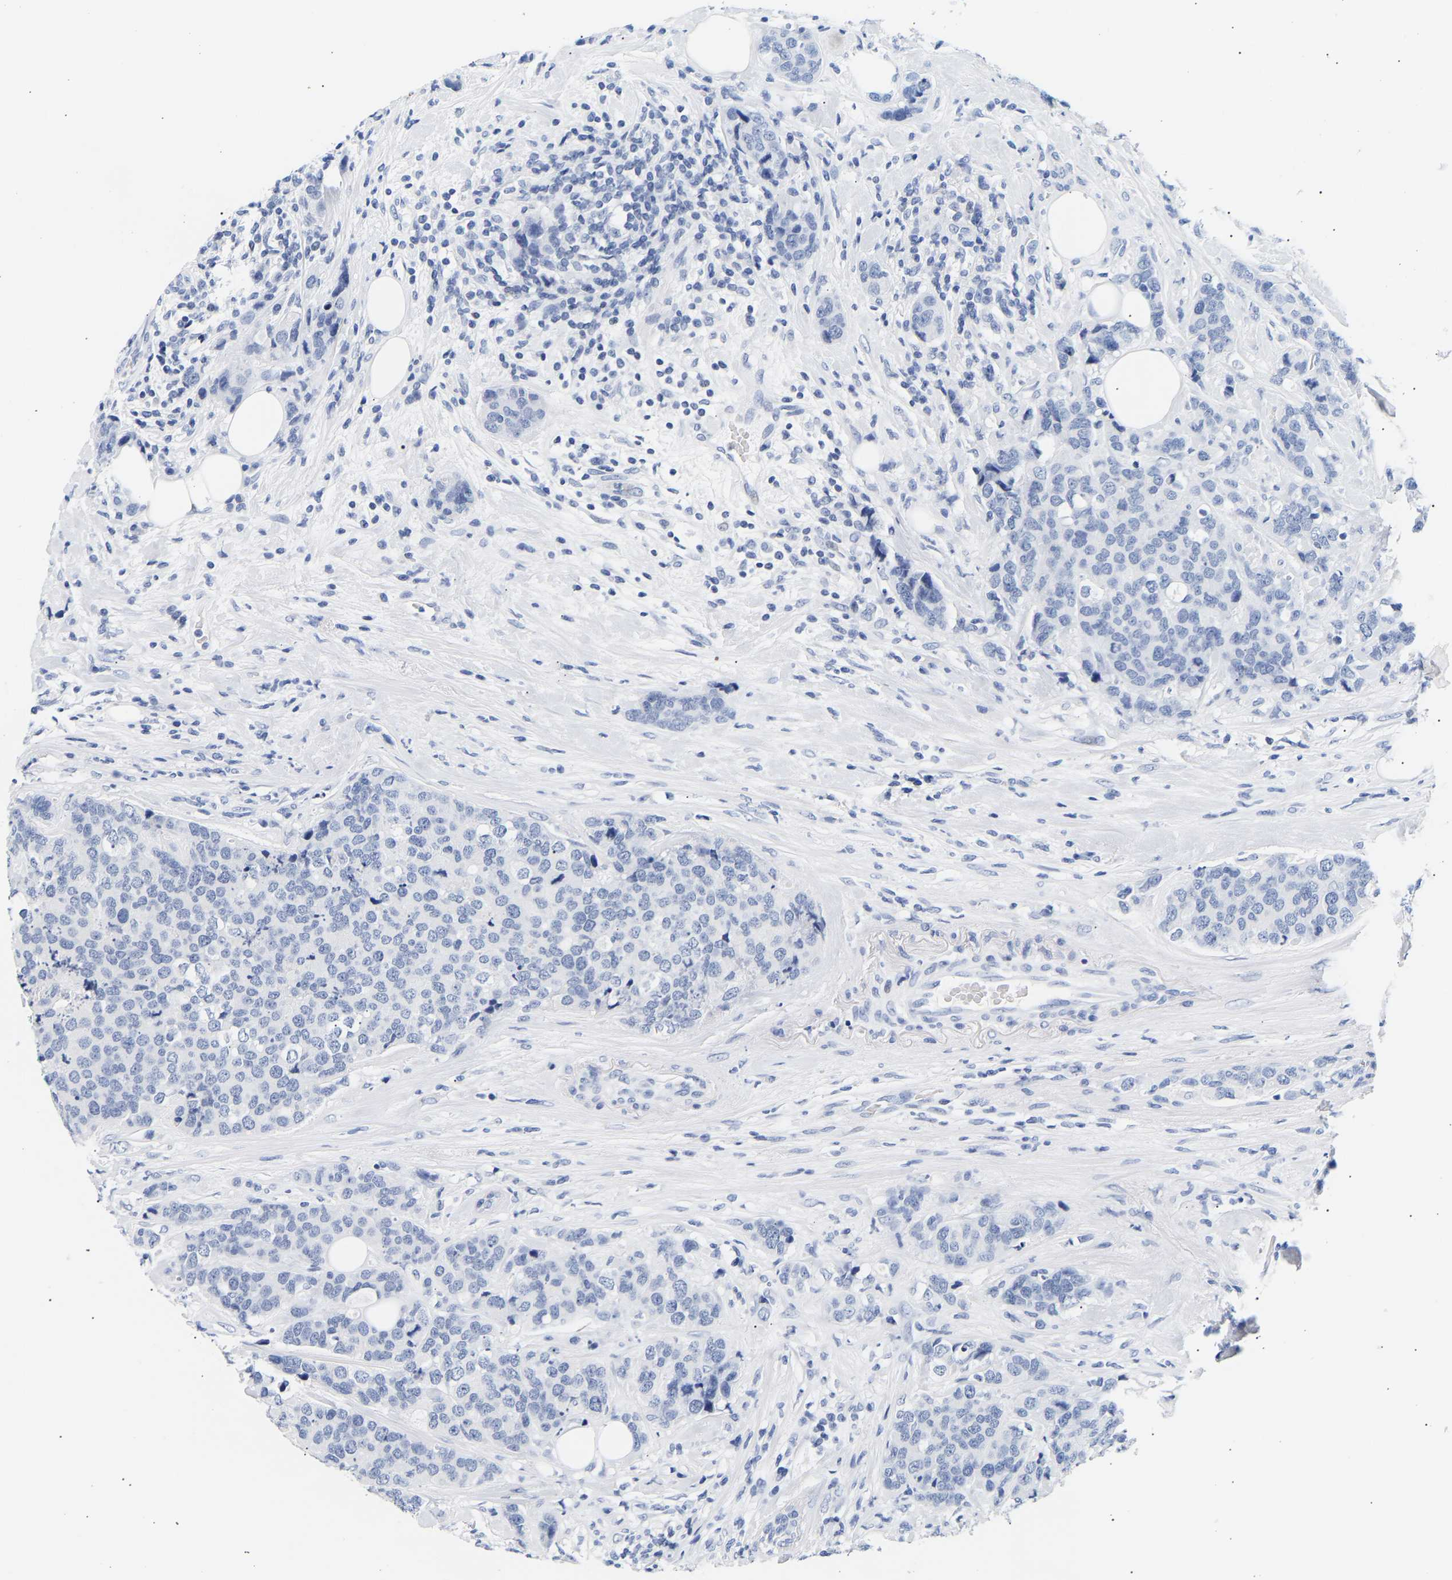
{"staining": {"intensity": "negative", "quantity": "none", "location": "none"}, "tissue": "breast cancer", "cell_type": "Tumor cells", "image_type": "cancer", "snomed": [{"axis": "morphology", "description": "Lobular carcinoma"}, {"axis": "topography", "description": "Breast"}], "caption": "Immunohistochemistry of human breast lobular carcinoma displays no positivity in tumor cells. (Brightfield microscopy of DAB (3,3'-diaminobenzidine) IHC at high magnification).", "gene": "SPINK2", "patient": {"sex": "female", "age": 59}}